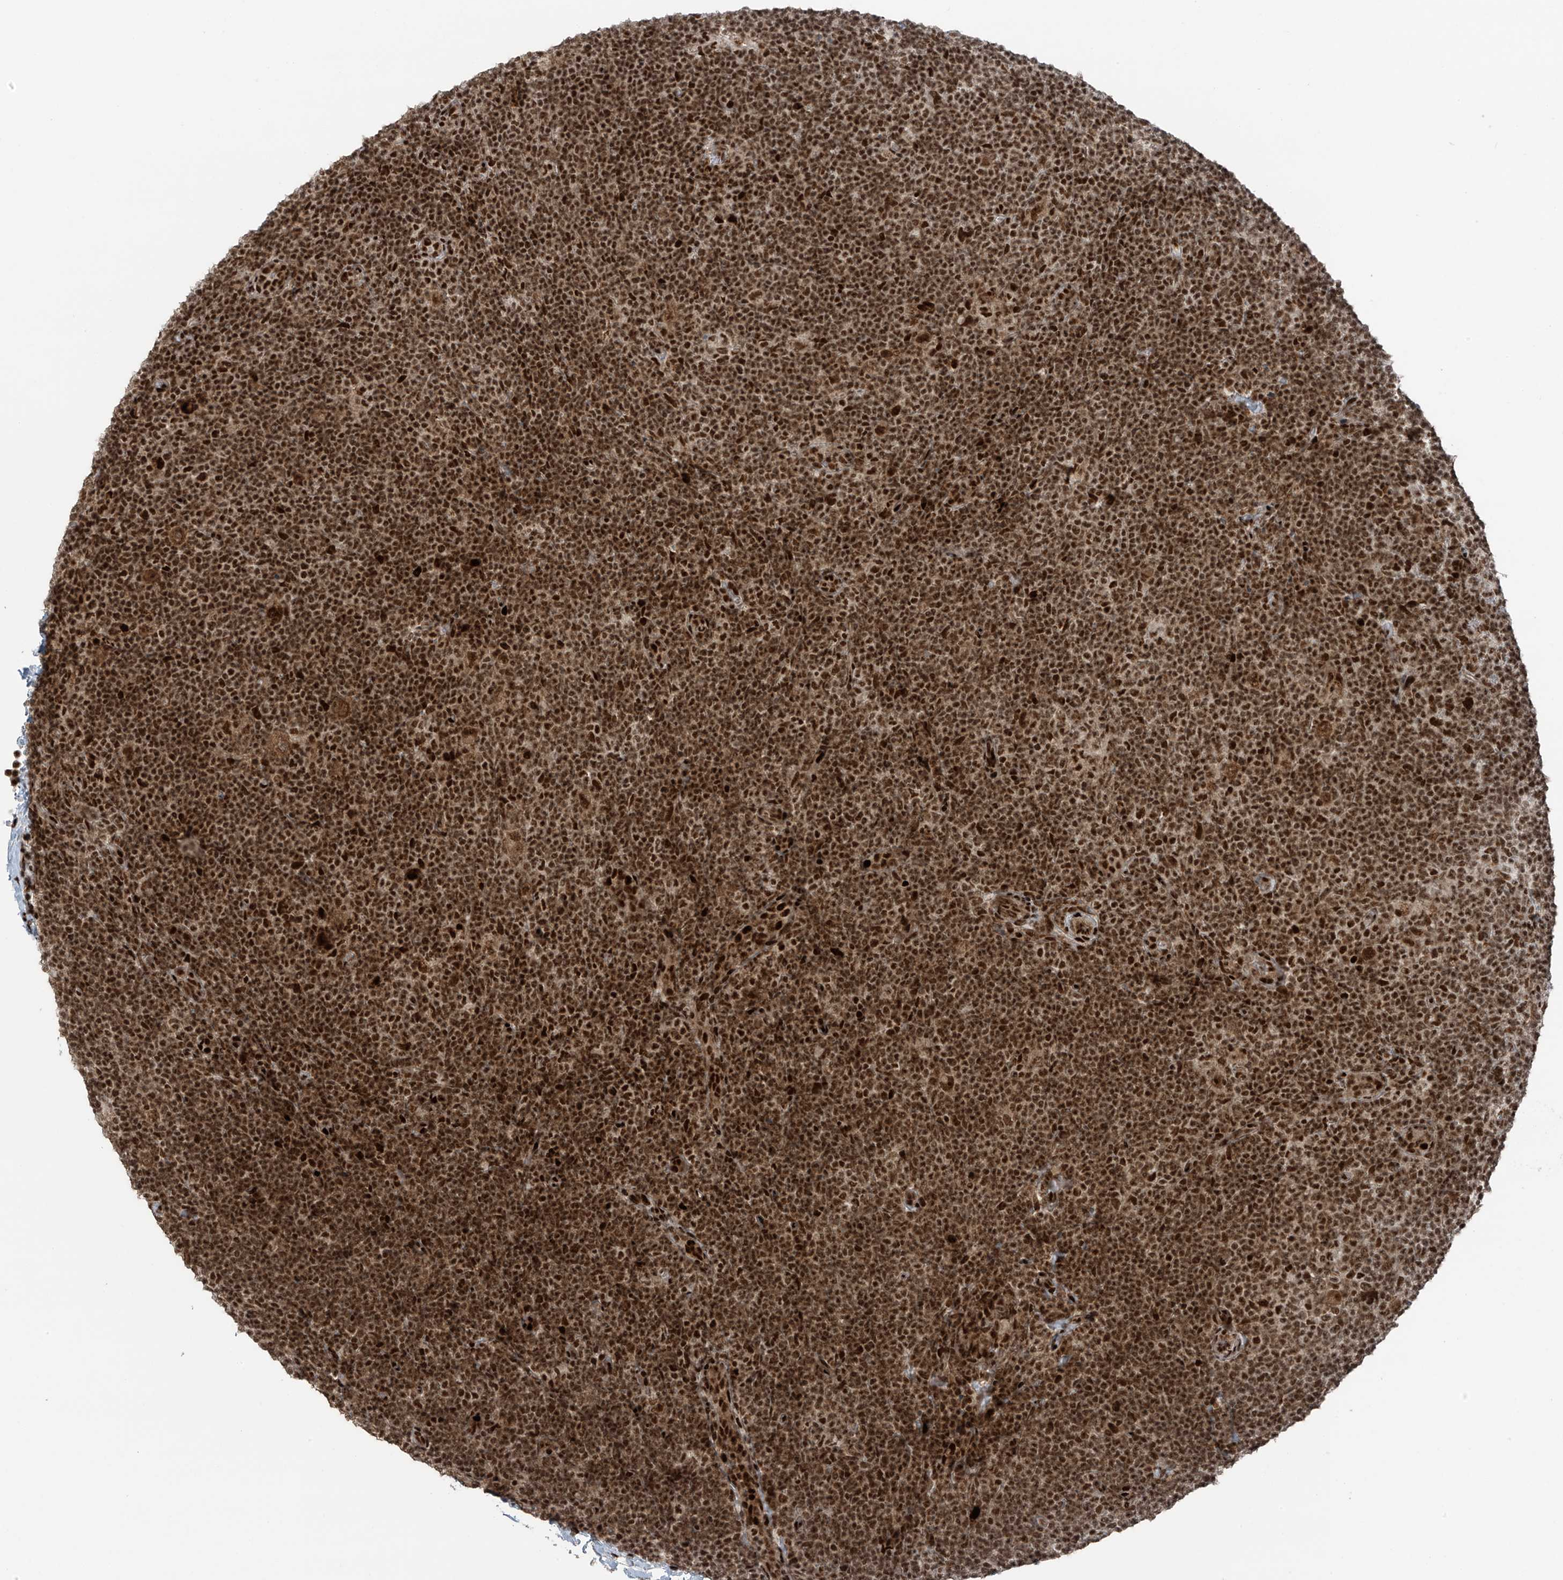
{"staining": {"intensity": "moderate", "quantity": ">75%", "location": "nuclear"}, "tissue": "lymphoma", "cell_type": "Tumor cells", "image_type": "cancer", "snomed": [{"axis": "morphology", "description": "Hodgkin's disease, NOS"}, {"axis": "topography", "description": "Lymph node"}], "caption": "A photomicrograph showing moderate nuclear expression in approximately >75% of tumor cells in lymphoma, as visualized by brown immunohistochemical staining.", "gene": "PCNP", "patient": {"sex": "female", "age": 57}}